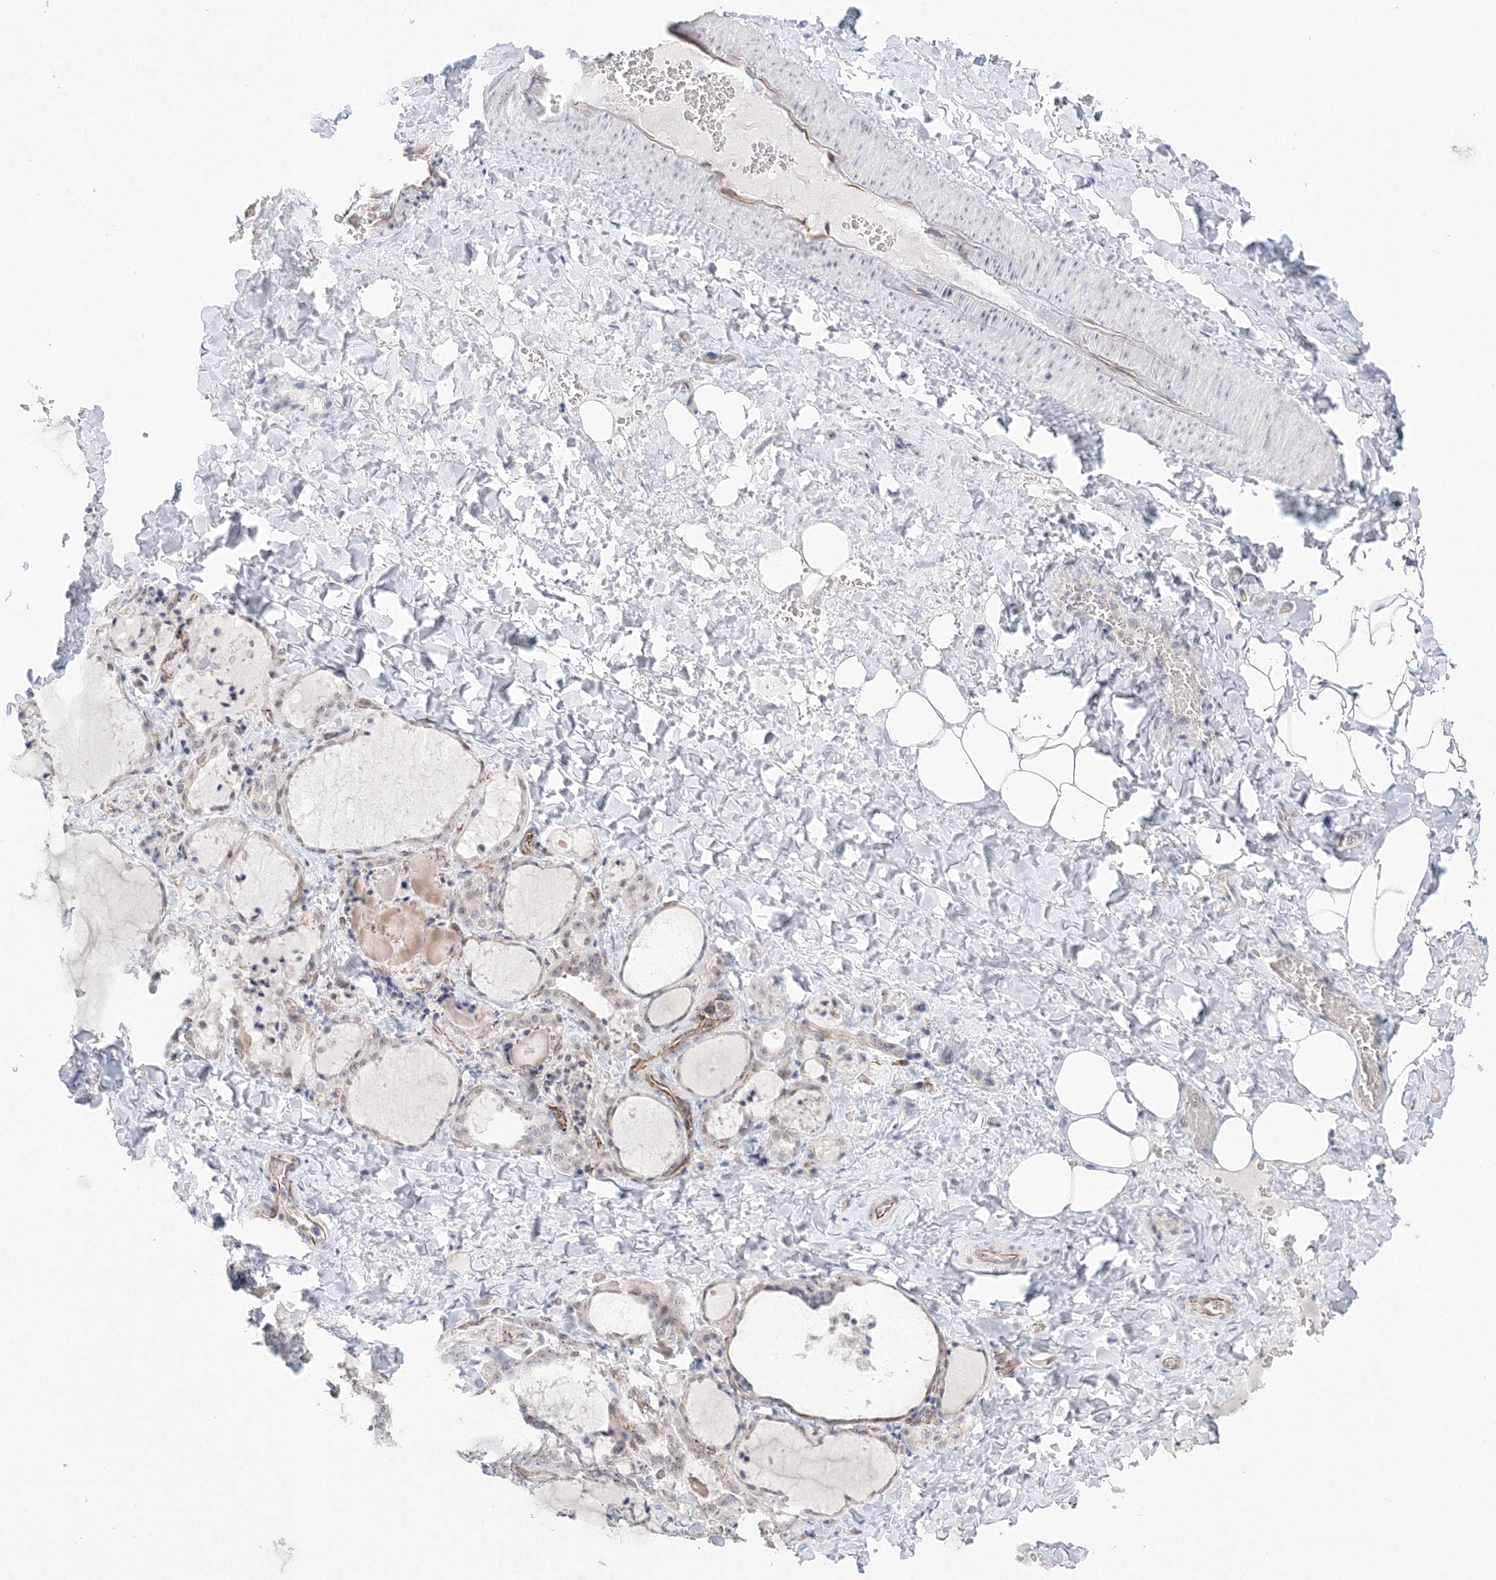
{"staining": {"intensity": "weak", "quantity": "<25%", "location": "nuclear"}, "tissue": "thyroid gland", "cell_type": "Glandular cells", "image_type": "normal", "snomed": [{"axis": "morphology", "description": "Normal tissue, NOS"}, {"axis": "topography", "description": "Thyroid gland"}], "caption": "Immunohistochemistry (IHC) photomicrograph of unremarkable thyroid gland: human thyroid gland stained with DAB demonstrates no significant protein staining in glandular cells. (DAB immunohistochemistry visualized using brightfield microscopy, high magnification).", "gene": "SIRT7", "patient": {"sex": "female", "age": 22}}